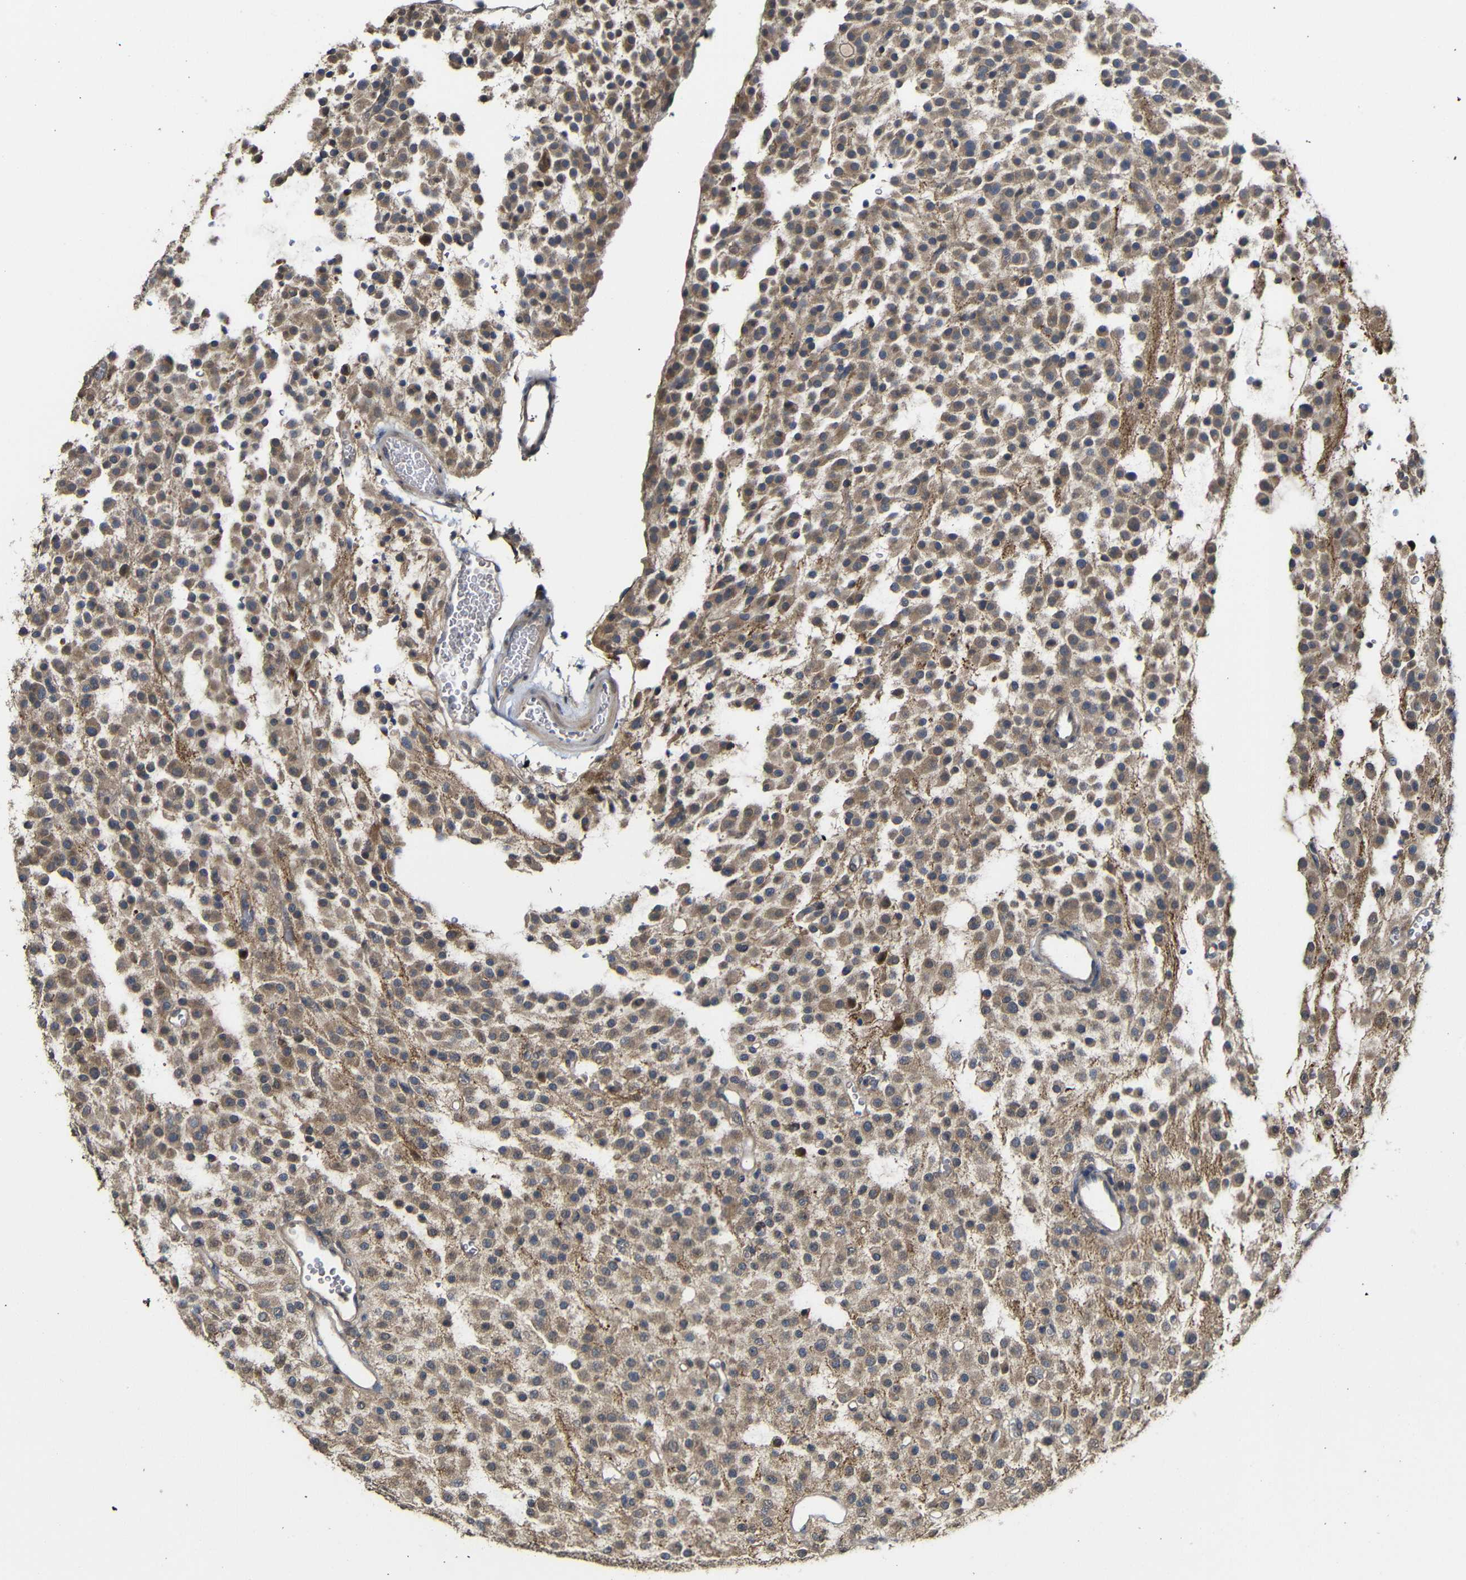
{"staining": {"intensity": "moderate", "quantity": ">75%", "location": "cytoplasmic/membranous"}, "tissue": "glioma", "cell_type": "Tumor cells", "image_type": "cancer", "snomed": [{"axis": "morphology", "description": "Glioma, malignant, Low grade"}, {"axis": "topography", "description": "Brain"}], "caption": "DAB immunohistochemical staining of glioma shows moderate cytoplasmic/membranous protein staining in approximately >75% of tumor cells.", "gene": "ATG12", "patient": {"sex": "male", "age": 38}}